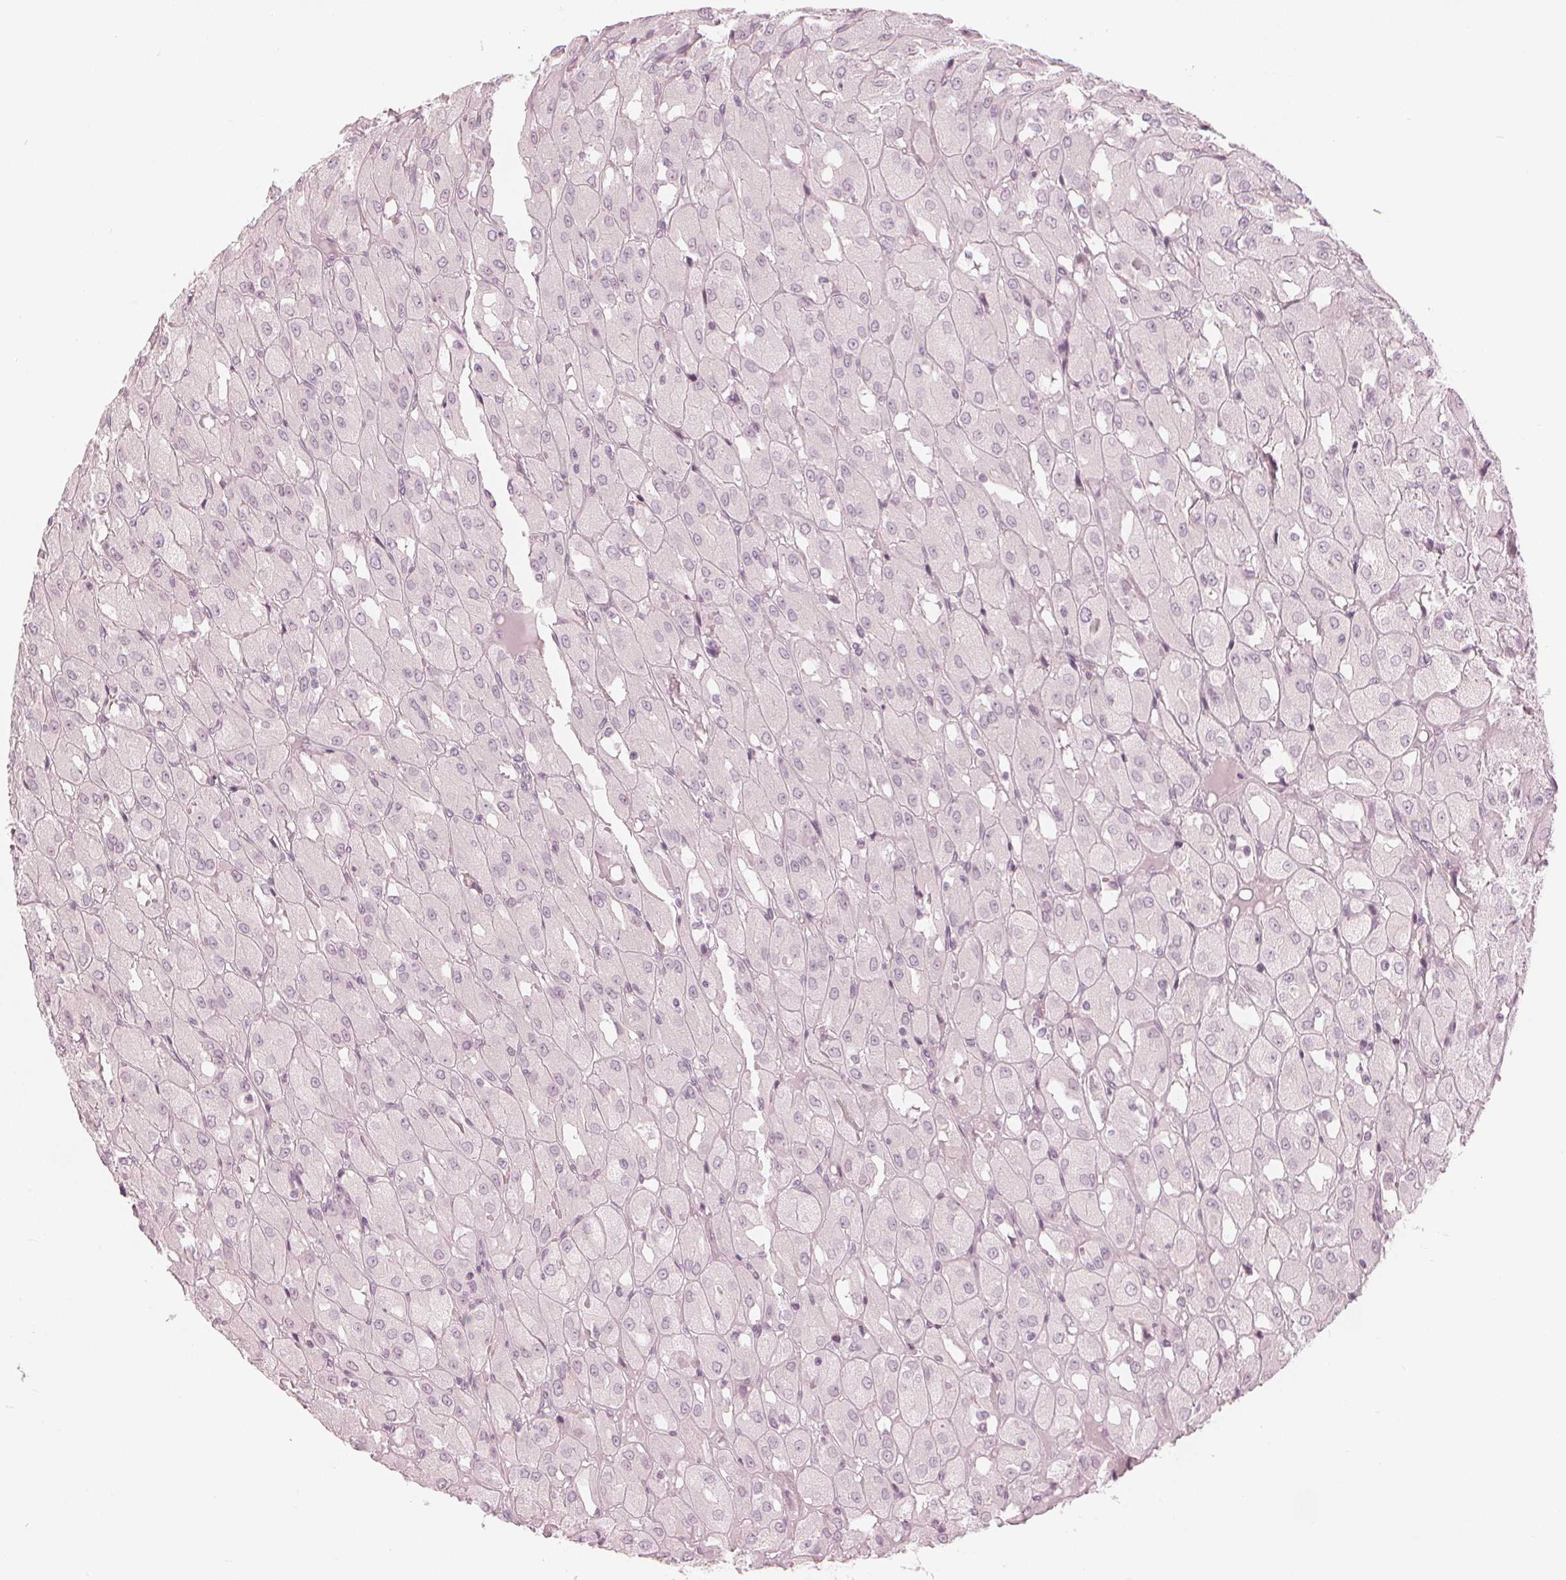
{"staining": {"intensity": "negative", "quantity": "none", "location": "none"}, "tissue": "renal cancer", "cell_type": "Tumor cells", "image_type": "cancer", "snomed": [{"axis": "morphology", "description": "Adenocarcinoma, NOS"}, {"axis": "topography", "description": "Kidney"}], "caption": "A high-resolution image shows immunohistochemistry staining of renal adenocarcinoma, which exhibits no significant positivity in tumor cells.", "gene": "PAEP", "patient": {"sex": "male", "age": 72}}